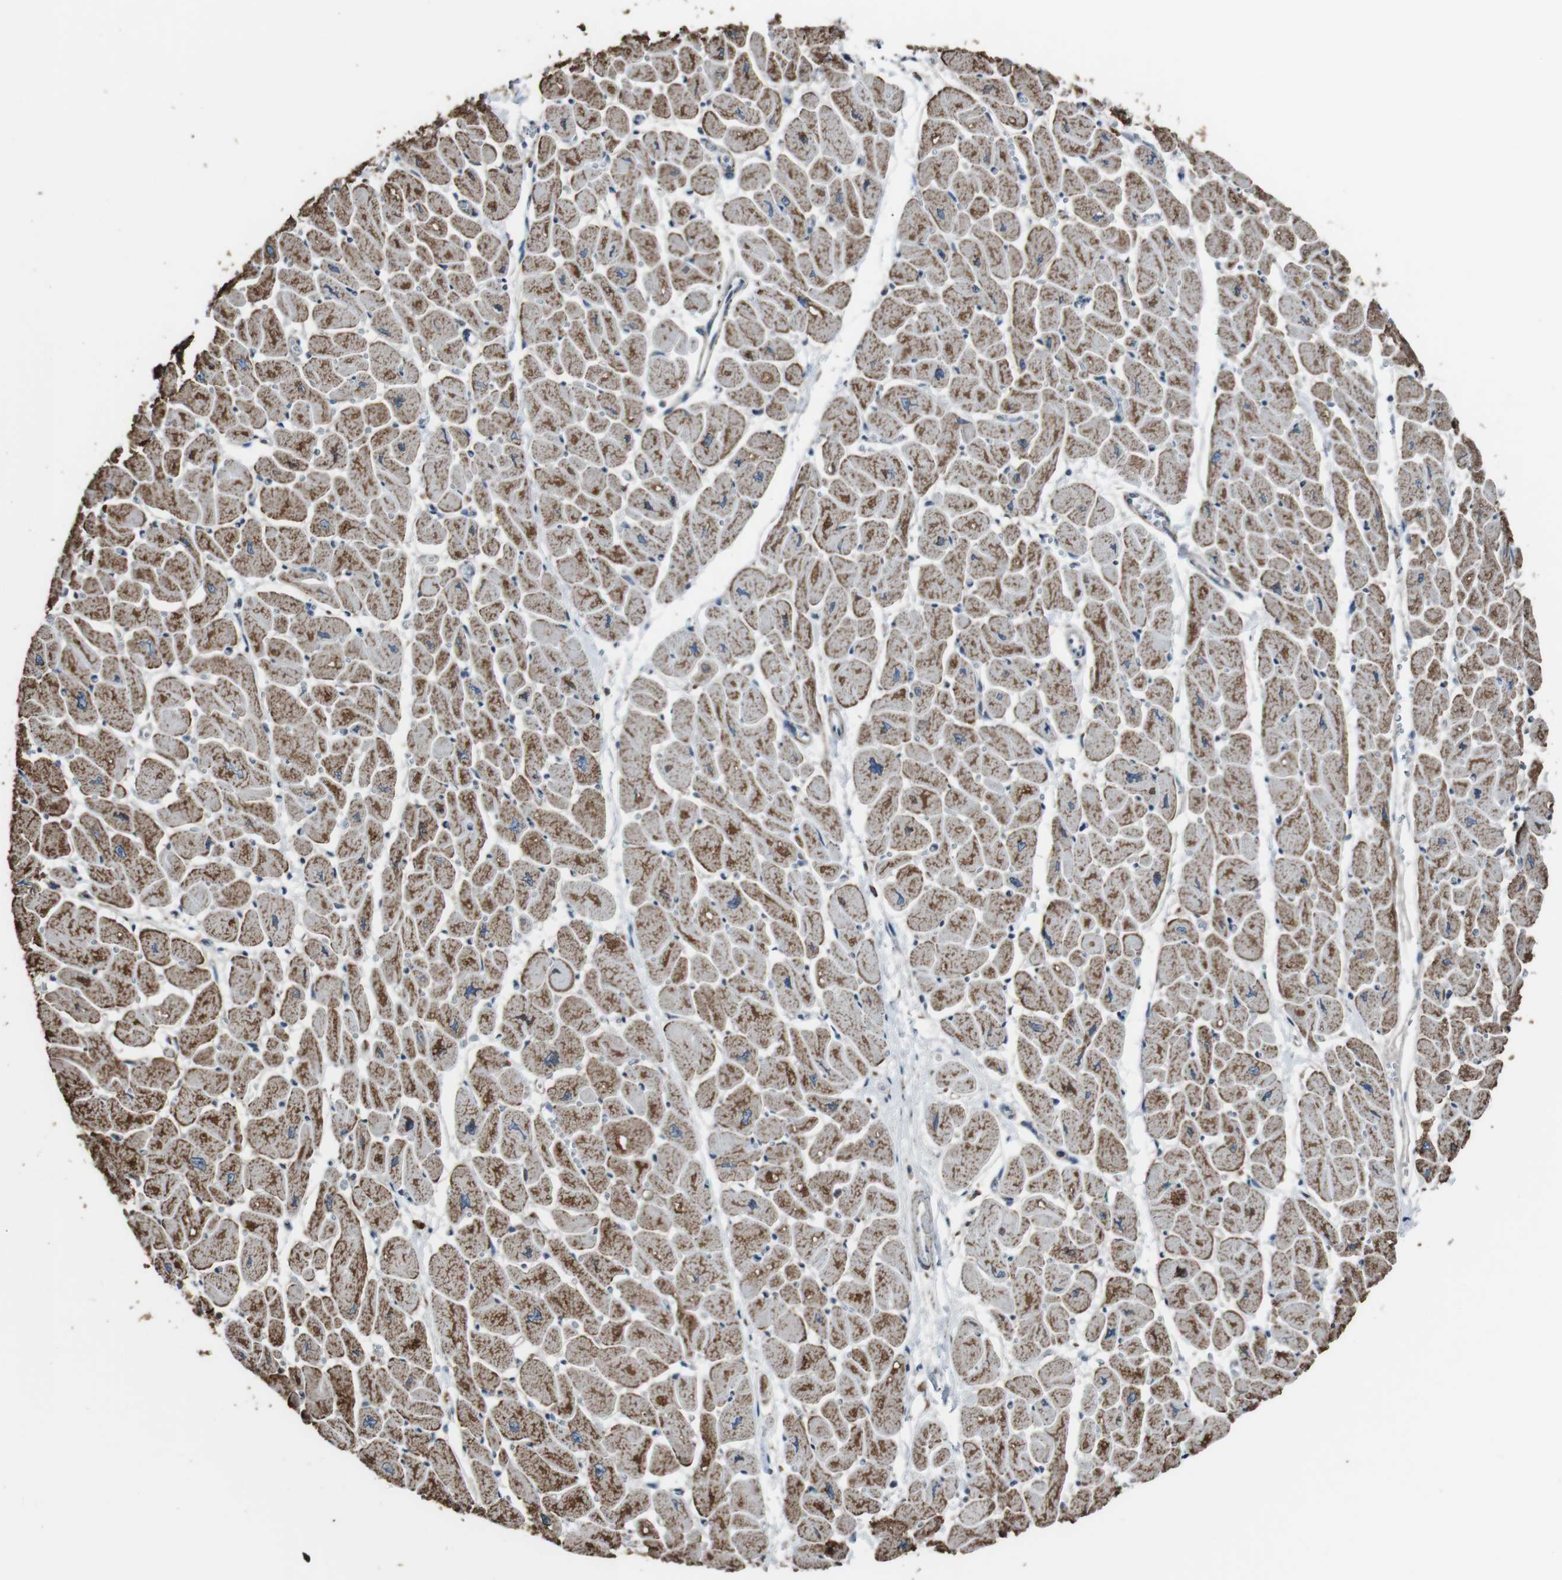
{"staining": {"intensity": "moderate", "quantity": ">75%", "location": "cytoplasmic/membranous"}, "tissue": "heart muscle", "cell_type": "Cardiomyocytes", "image_type": "normal", "snomed": [{"axis": "morphology", "description": "Normal tissue, NOS"}, {"axis": "topography", "description": "Heart"}], "caption": "DAB immunohistochemical staining of benign heart muscle displays moderate cytoplasmic/membranous protein expression in approximately >75% of cardiomyocytes. The staining was performed using DAB to visualize the protein expression in brown, while the nuclei were stained in blue with hematoxylin (Magnification: 20x).", "gene": "CISD2", "patient": {"sex": "female", "age": 54}}